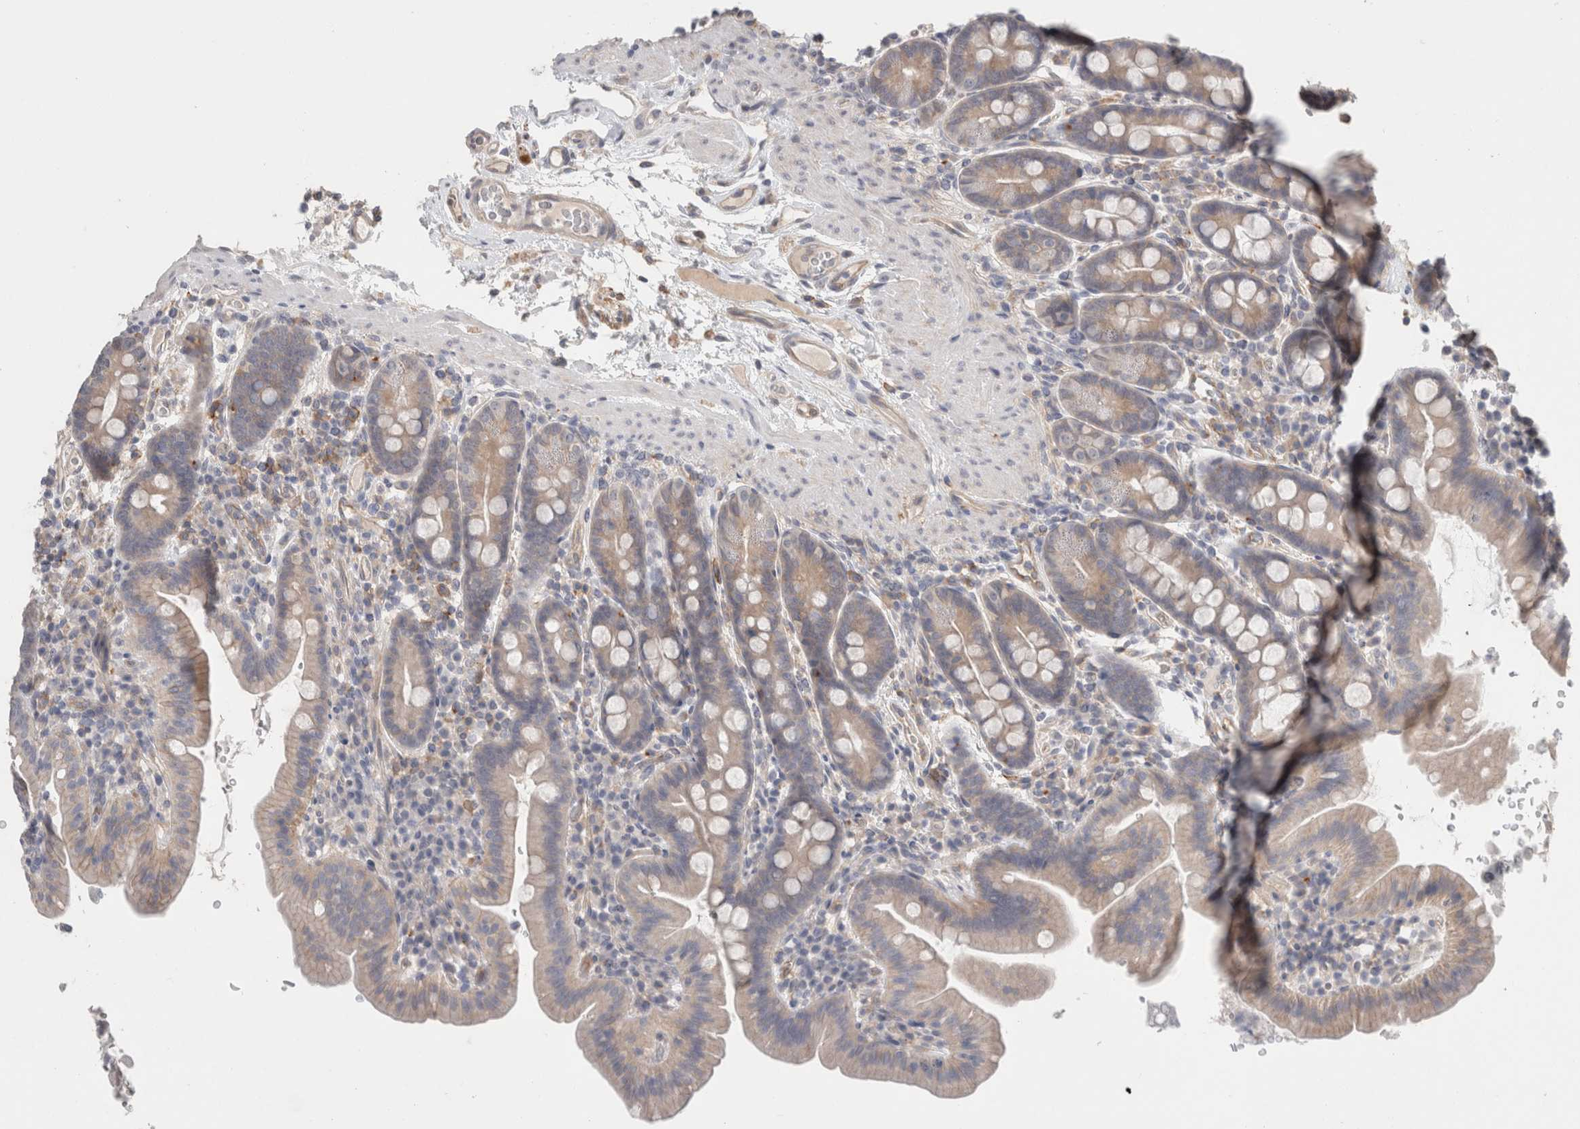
{"staining": {"intensity": "weak", "quantity": "<25%", "location": "cytoplasmic/membranous"}, "tissue": "duodenum", "cell_type": "Glandular cells", "image_type": "normal", "snomed": [{"axis": "morphology", "description": "Normal tissue, NOS"}, {"axis": "morphology", "description": "Adenocarcinoma, NOS"}, {"axis": "topography", "description": "Pancreas"}, {"axis": "topography", "description": "Duodenum"}], "caption": "DAB (3,3'-diaminobenzidine) immunohistochemical staining of normal duodenum exhibits no significant positivity in glandular cells.", "gene": "RASAL2", "patient": {"sex": "male", "age": 50}}